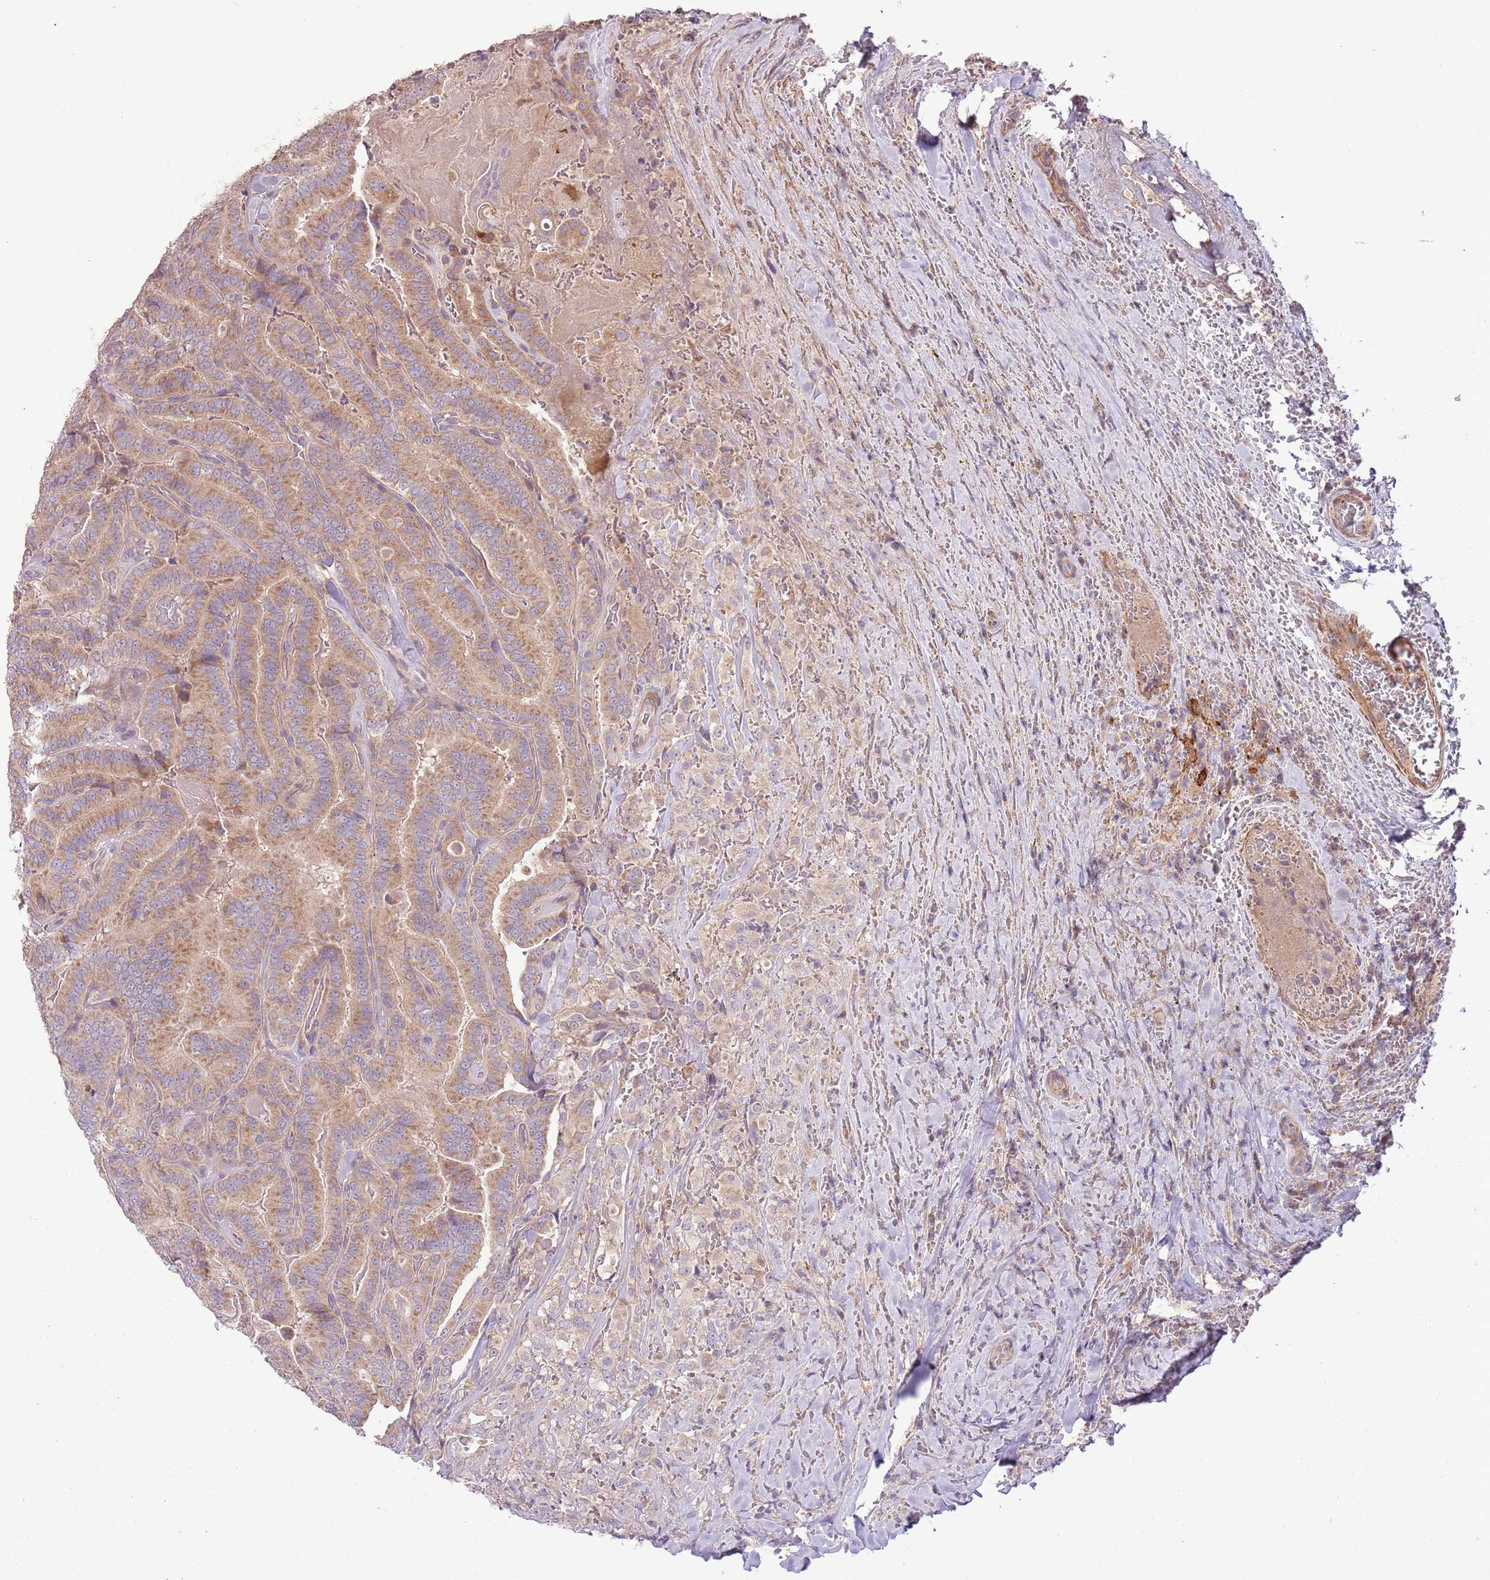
{"staining": {"intensity": "moderate", "quantity": ">75%", "location": "cytoplasmic/membranous"}, "tissue": "thyroid cancer", "cell_type": "Tumor cells", "image_type": "cancer", "snomed": [{"axis": "morphology", "description": "Papillary adenocarcinoma, NOS"}, {"axis": "topography", "description": "Thyroid gland"}], "caption": "Thyroid cancer stained for a protein (brown) displays moderate cytoplasmic/membranous positive staining in about >75% of tumor cells.", "gene": "DTD2", "patient": {"sex": "male", "age": 61}}